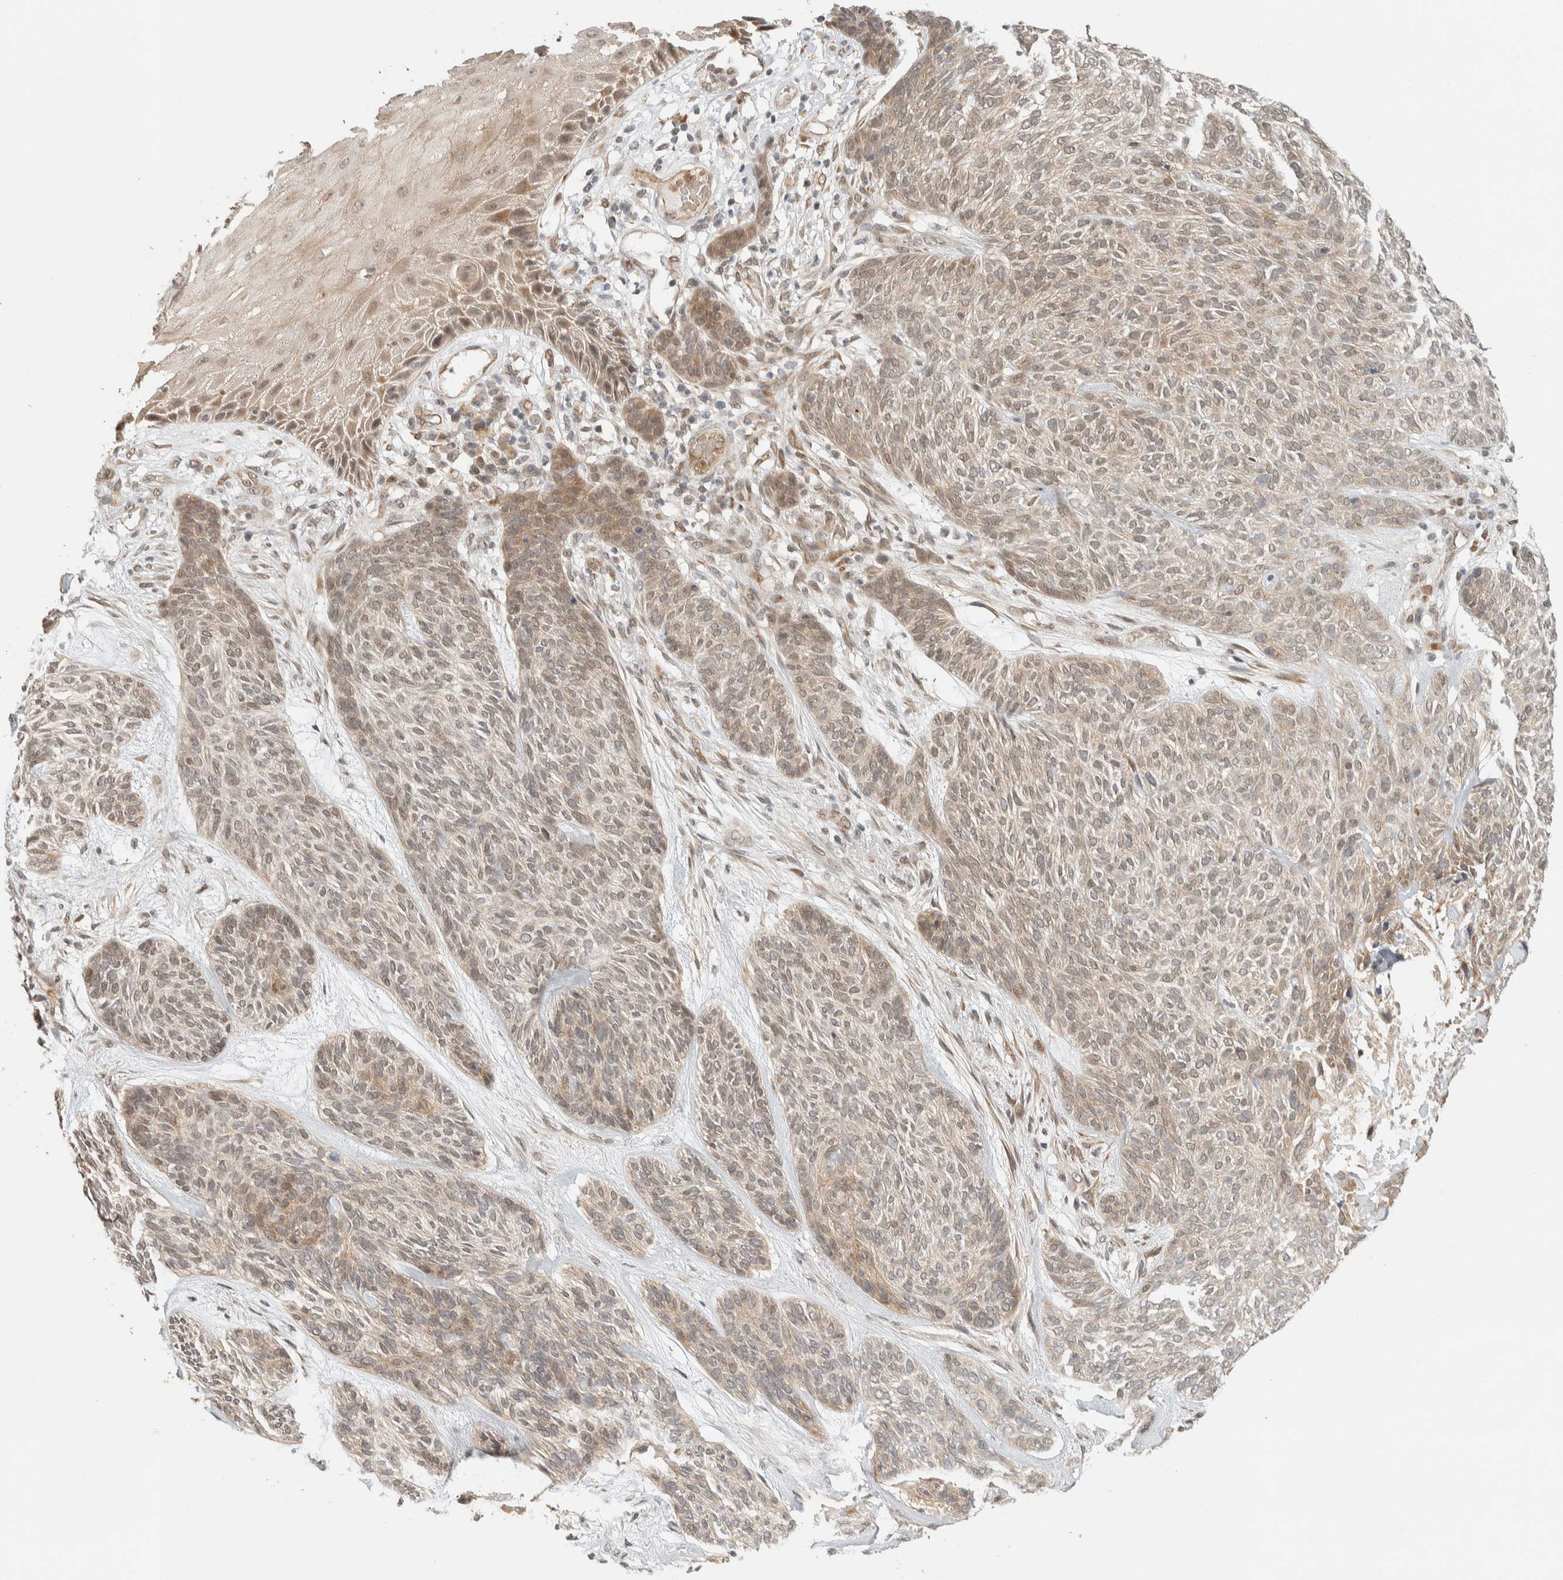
{"staining": {"intensity": "weak", "quantity": ">75%", "location": "nuclear"}, "tissue": "skin cancer", "cell_type": "Tumor cells", "image_type": "cancer", "snomed": [{"axis": "morphology", "description": "Basal cell carcinoma"}, {"axis": "topography", "description": "Skin"}], "caption": "Immunohistochemical staining of skin basal cell carcinoma reveals weak nuclear protein positivity in approximately >75% of tumor cells.", "gene": "ZBTB2", "patient": {"sex": "male", "age": 55}}